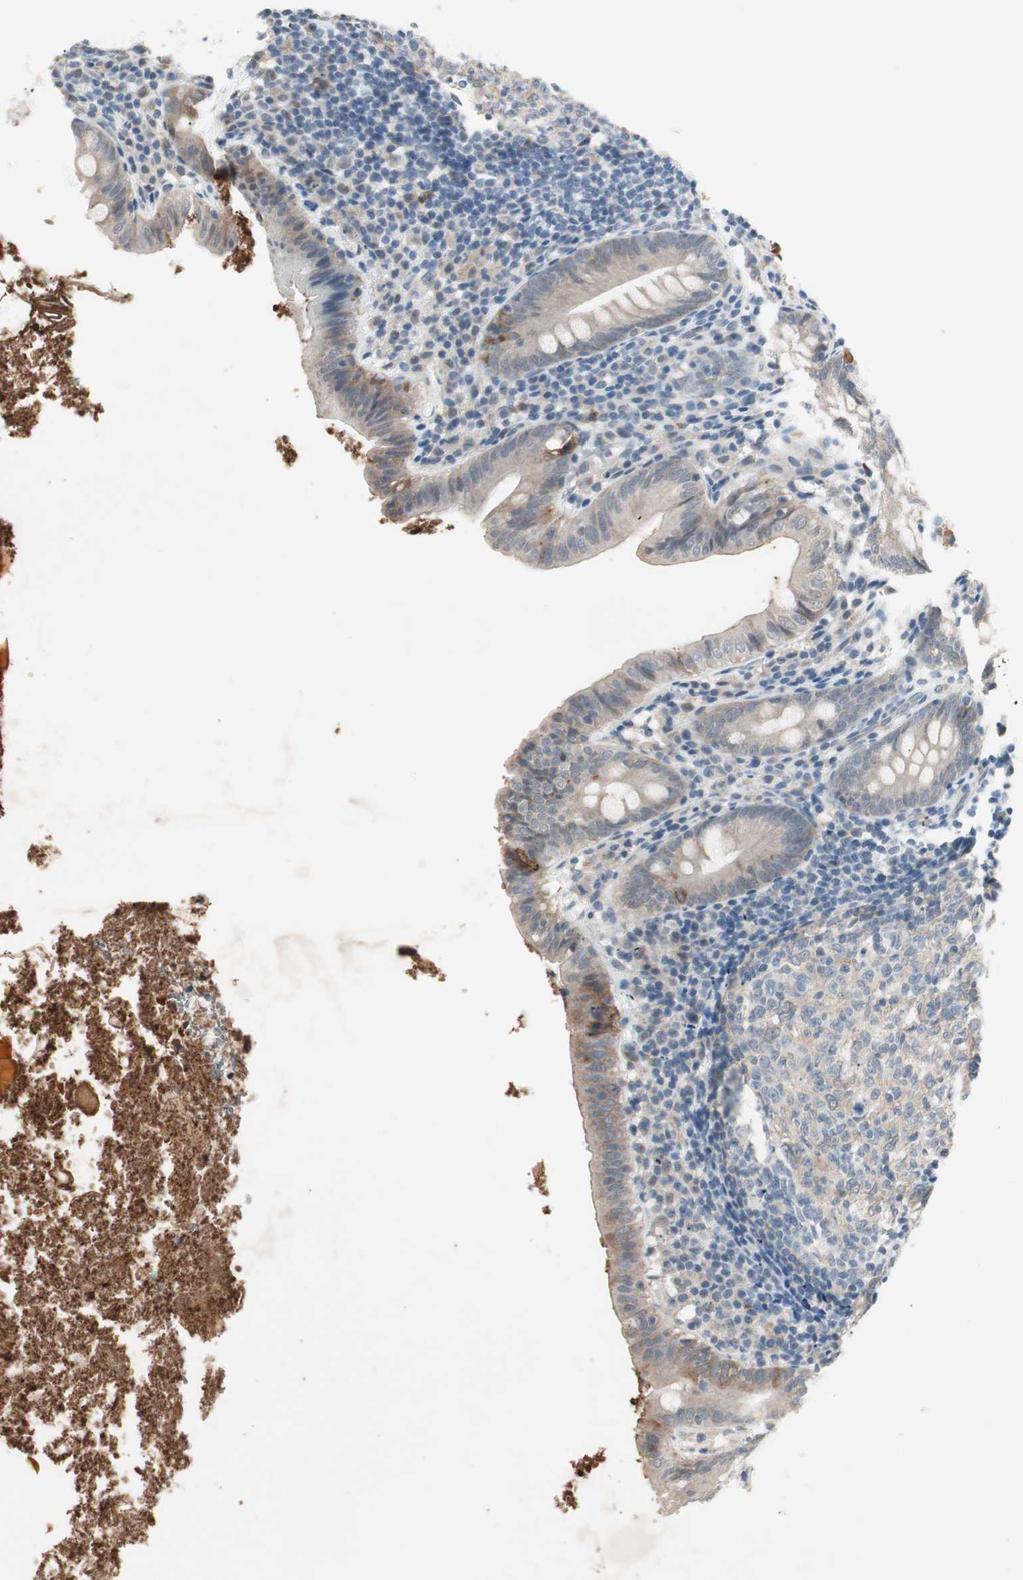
{"staining": {"intensity": "weak", "quantity": ">75%", "location": "cytoplasmic/membranous"}, "tissue": "appendix", "cell_type": "Glandular cells", "image_type": "normal", "snomed": [{"axis": "morphology", "description": "Normal tissue, NOS"}, {"axis": "topography", "description": "Appendix"}], "caption": "Human appendix stained for a protein (brown) demonstrates weak cytoplasmic/membranous positive expression in approximately >75% of glandular cells.", "gene": "ITGB4", "patient": {"sex": "female", "age": 10}}